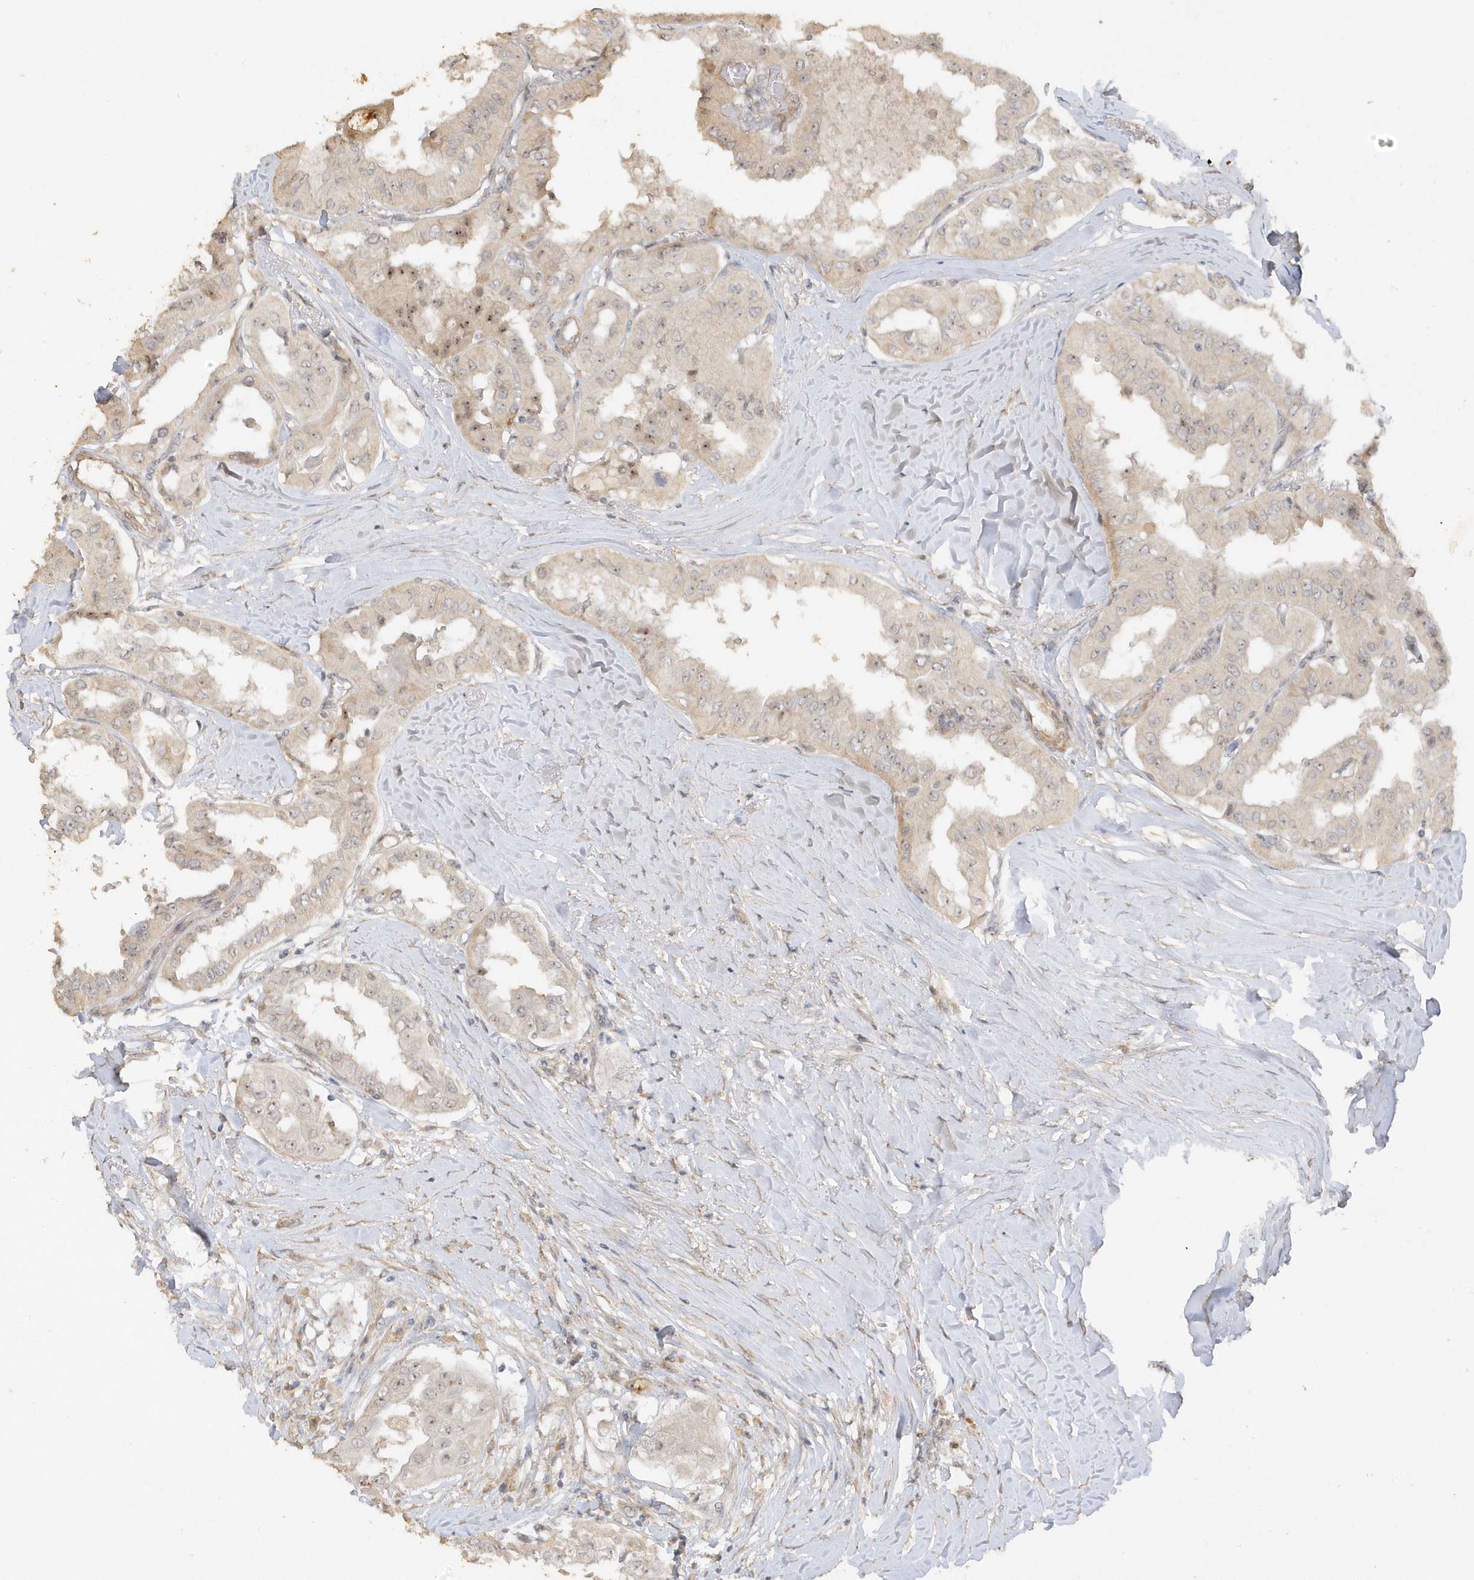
{"staining": {"intensity": "moderate", "quantity": "<25%", "location": "nuclear"}, "tissue": "thyroid cancer", "cell_type": "Tumor cells", "image_type": "cancer", "snomed": [{"axis": "morphology", "description": "Papillary adenocarcinoma, NOS"}, {"axis": "topography", "description": "Thyroid gland"}], "caption": "Protein staining by IHC shows moderate nuclear positivity in approximately <25% of tumor cells in thyroid papillary adenocarcinoma.", "gene": "DDX18", "patient": {"sex": "female", "age": 59}}